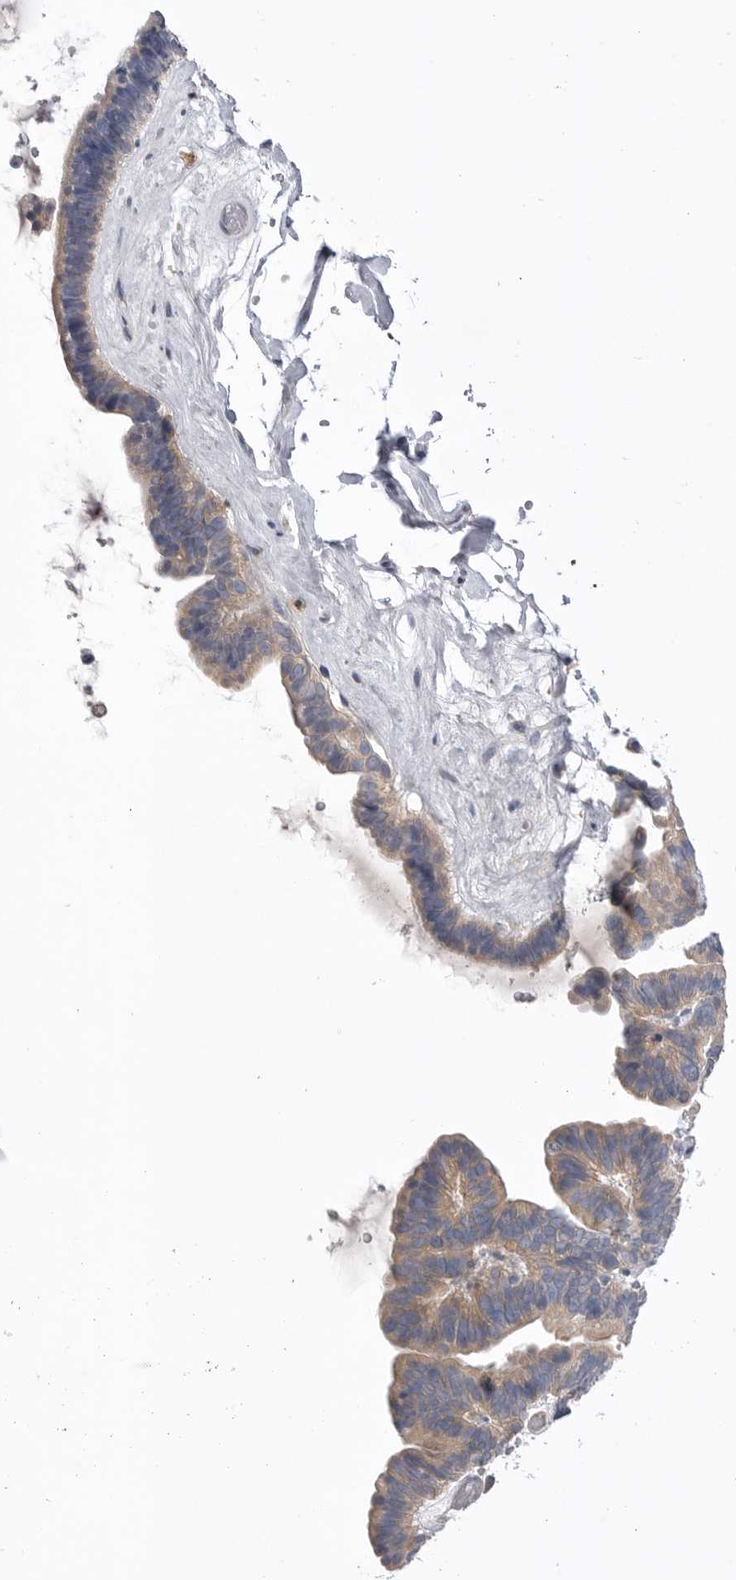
{"staining": {"intensity": "weak", "quantity": ">75%", "location": "cytoplasmic/membranous"}, "tissue": "ovarian cancer", "cell_type": "Tumor cells", "image_type": "cancer", "snomed": [{"axis": "morphology", "description": "Cystadenocarcinoma, serous, NOS"}, {"axis": "topography", "description": "Ovary"}], "caption": "A histopathology image of human ovarian cancer stained for a protein demonstrates weak cytoplasmic/membranous brown staining in tumor cells. (Stains: DAB in brown, nuclei in blue, Microscopy: brightfield microscopy at high magnification).", "gene": "VAC14", "patient": {"sex": "female", "age": 56}}